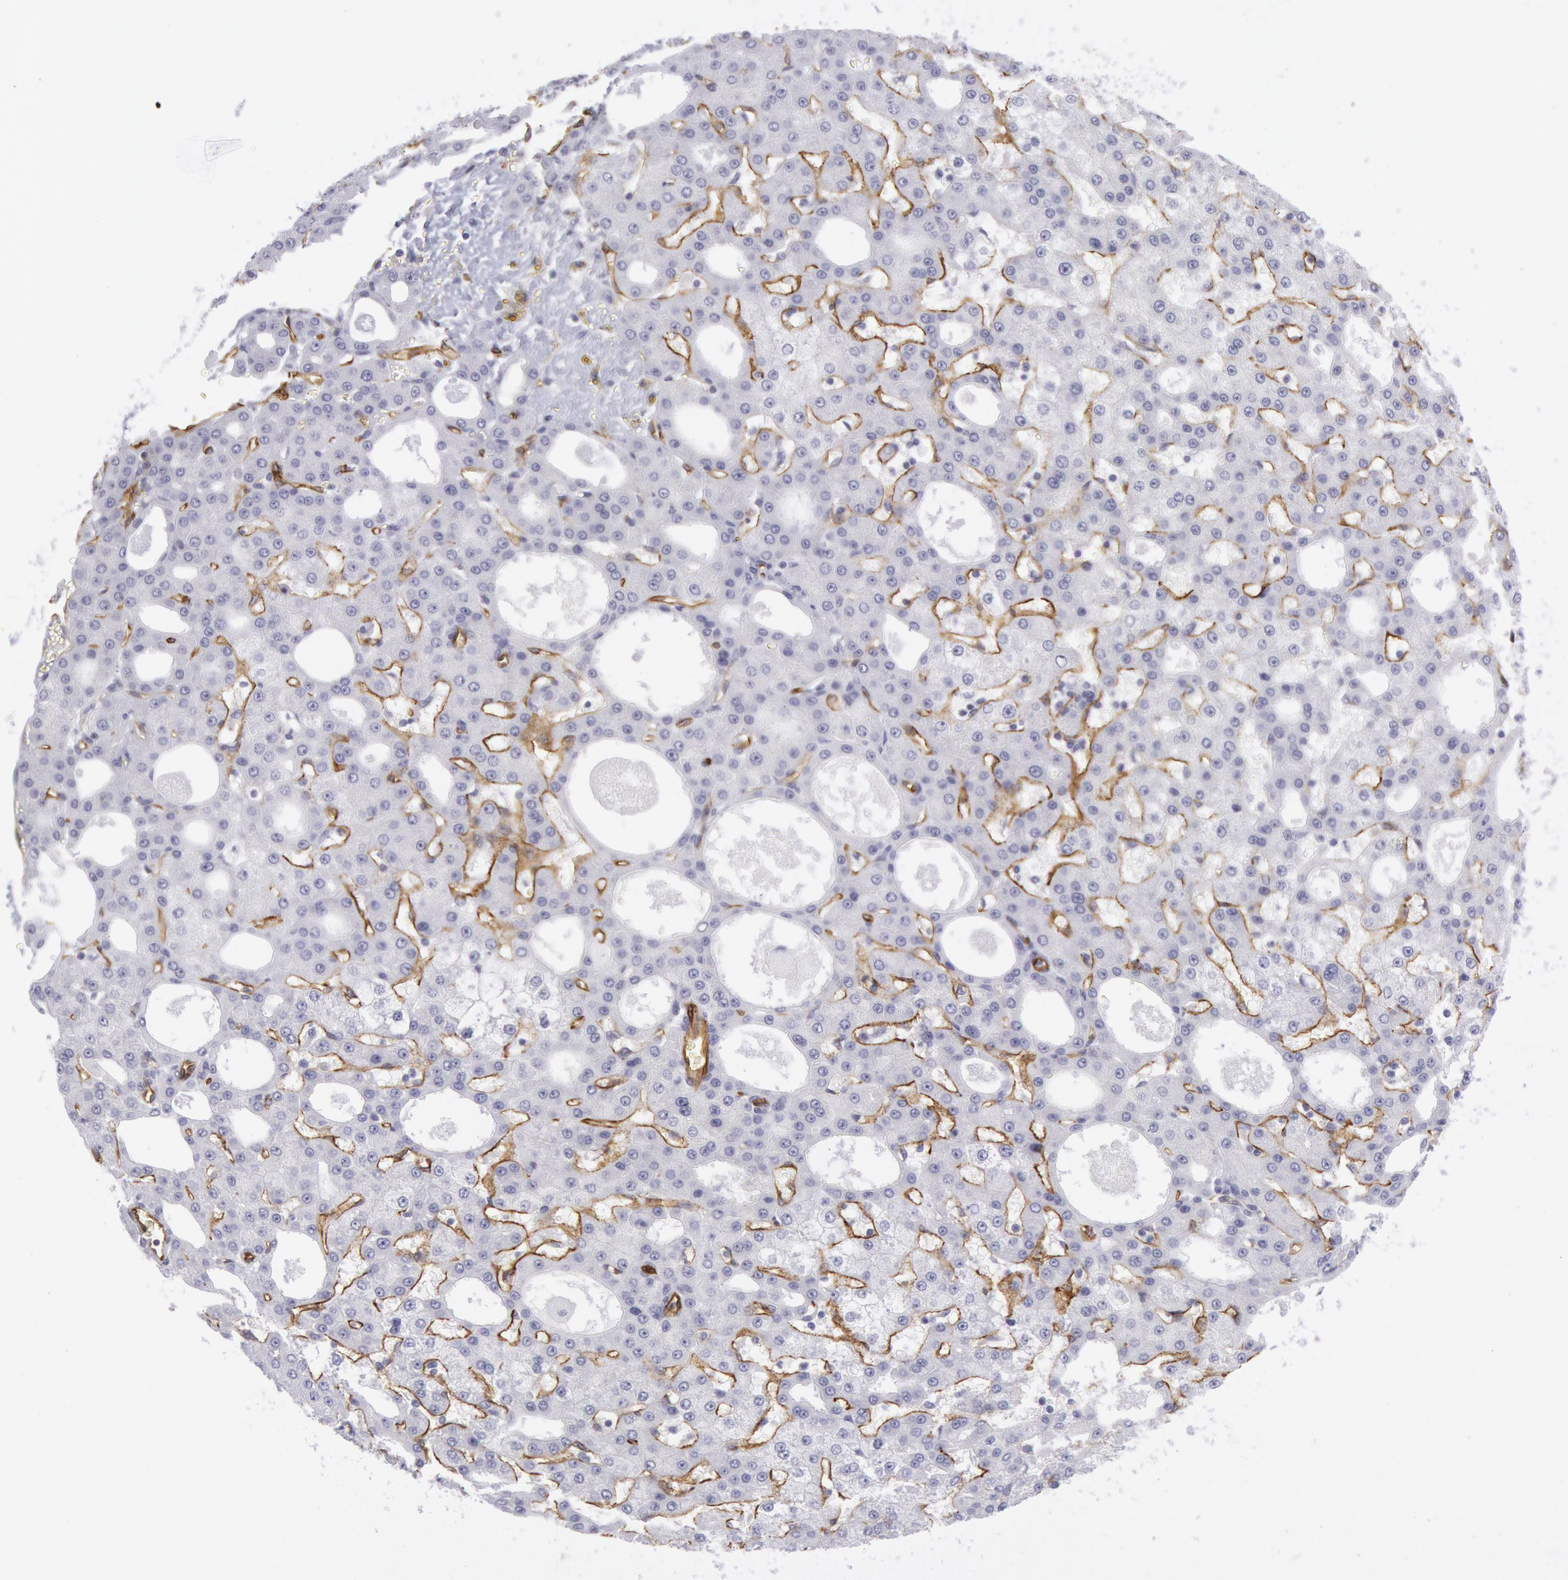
{"staining": {"intensity": "negative", "quantity": "none", "location": "none"}, "tissue": "liver cancer", "cell_type": "Tumor cells", "image_type": "cancer", "snomed": [{"axis": "morphology", "description": "Carcinoma, Hepatocellular, NOS"}, {"axis": "topography", "description": "Liver"}], "caption": "Immunohistochemistry (IHC) micrograph of neoplastic tissue: human liver hepatocellular carcinoma stained with DAB (3,3'-diaminobenzidine) shows no significant protein expression in tumor cells.", "gene": "CDH13", "patient": {"sex": "male", "age": 47}}